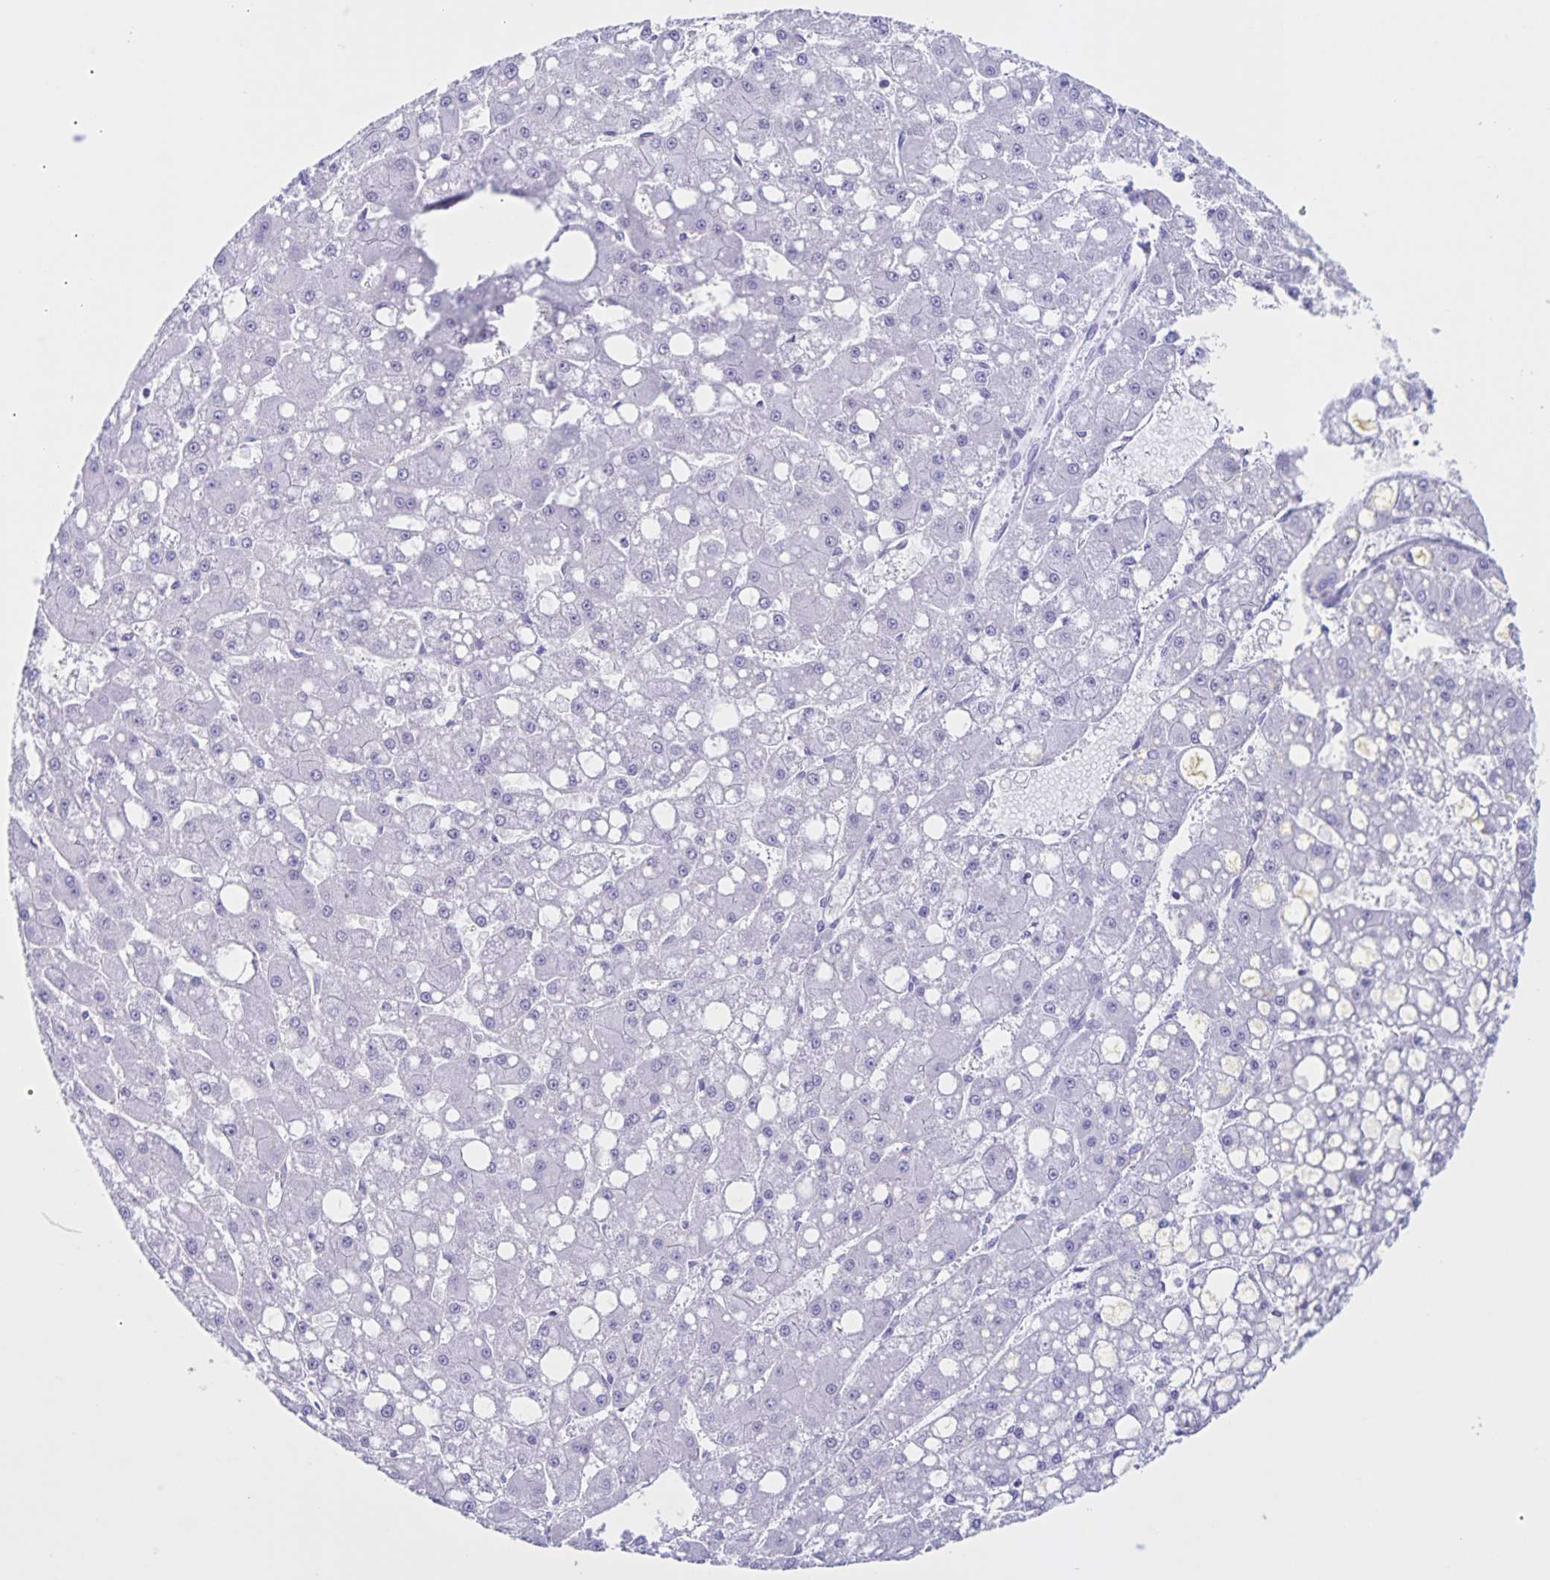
{"staining": {"intensity": "negative", "quantity": "none", "location": "none"}, "tissue": "liver cancer", "cell_type": "Tumor cells", "image_type": "cancer", "snomed": [{"axis": "morphology", "description": "Carcinoma, Hepatocellular, NOS"}, {"axis": "topography", "description": "Liver"}], "caption": "A photomicrograph of human liver hepatocellular carcinoma is negative for staining in tumor cells.", "gene": "C12orf56", "patient": {"sex": "male", "age": 67}}